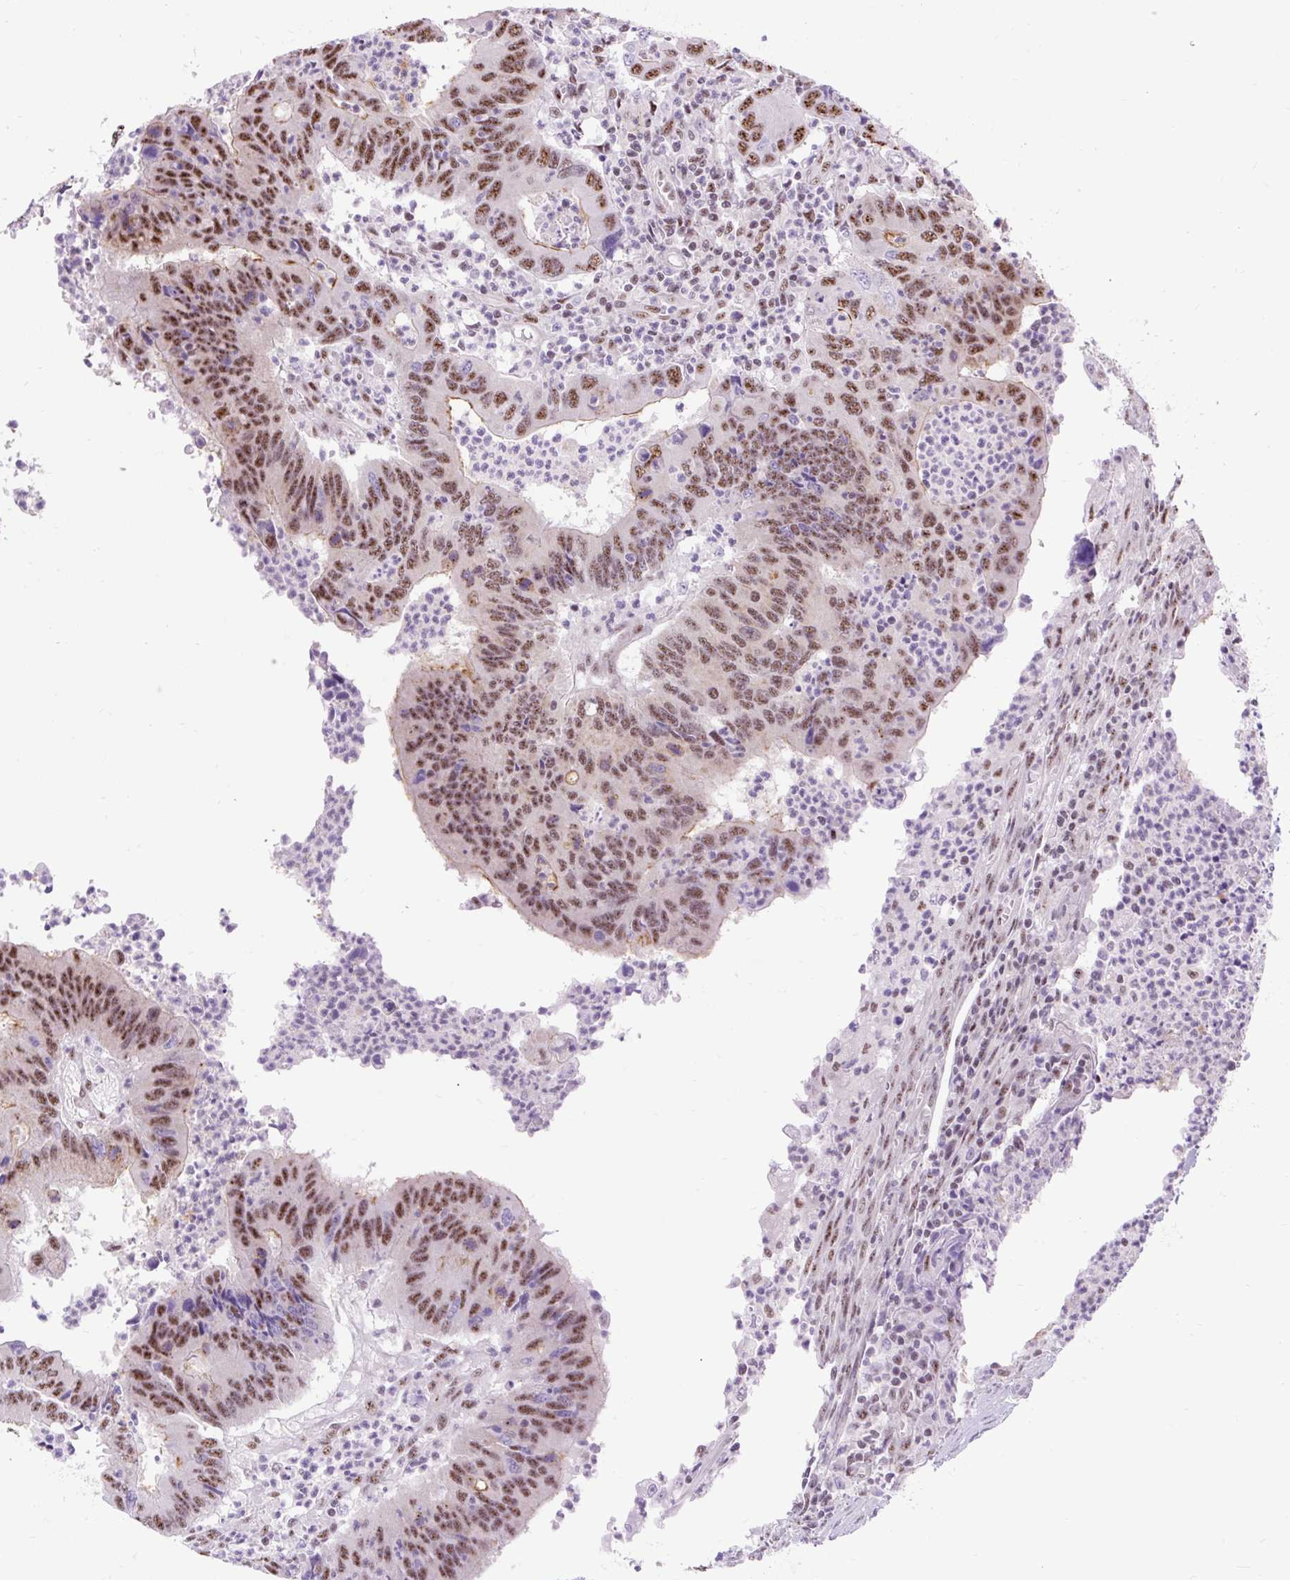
{"staining": {"intensity": "moderate", "quantity": "25%-75%", "location": "nuclear"}, "tissue": "colorectal cancer", "cell_type": "Tumor cells", "image_type": "cancer", "snomed": [{"axis": "morphology", "description": "Adenocarcinoma, NOS"}, {"axis": "topography", "description": "Colon"}], "caption": "IHC histopathology image of neoplastic tissue: colorectal adenocarcinoma stained using IHC reveals medium levels of moderate protein expression localized specifically in the nuclear of tumor cells, appearing as a nuclear brown color.", "gene": "SMC5", "patient": {"sex": "female", "age": 67}}